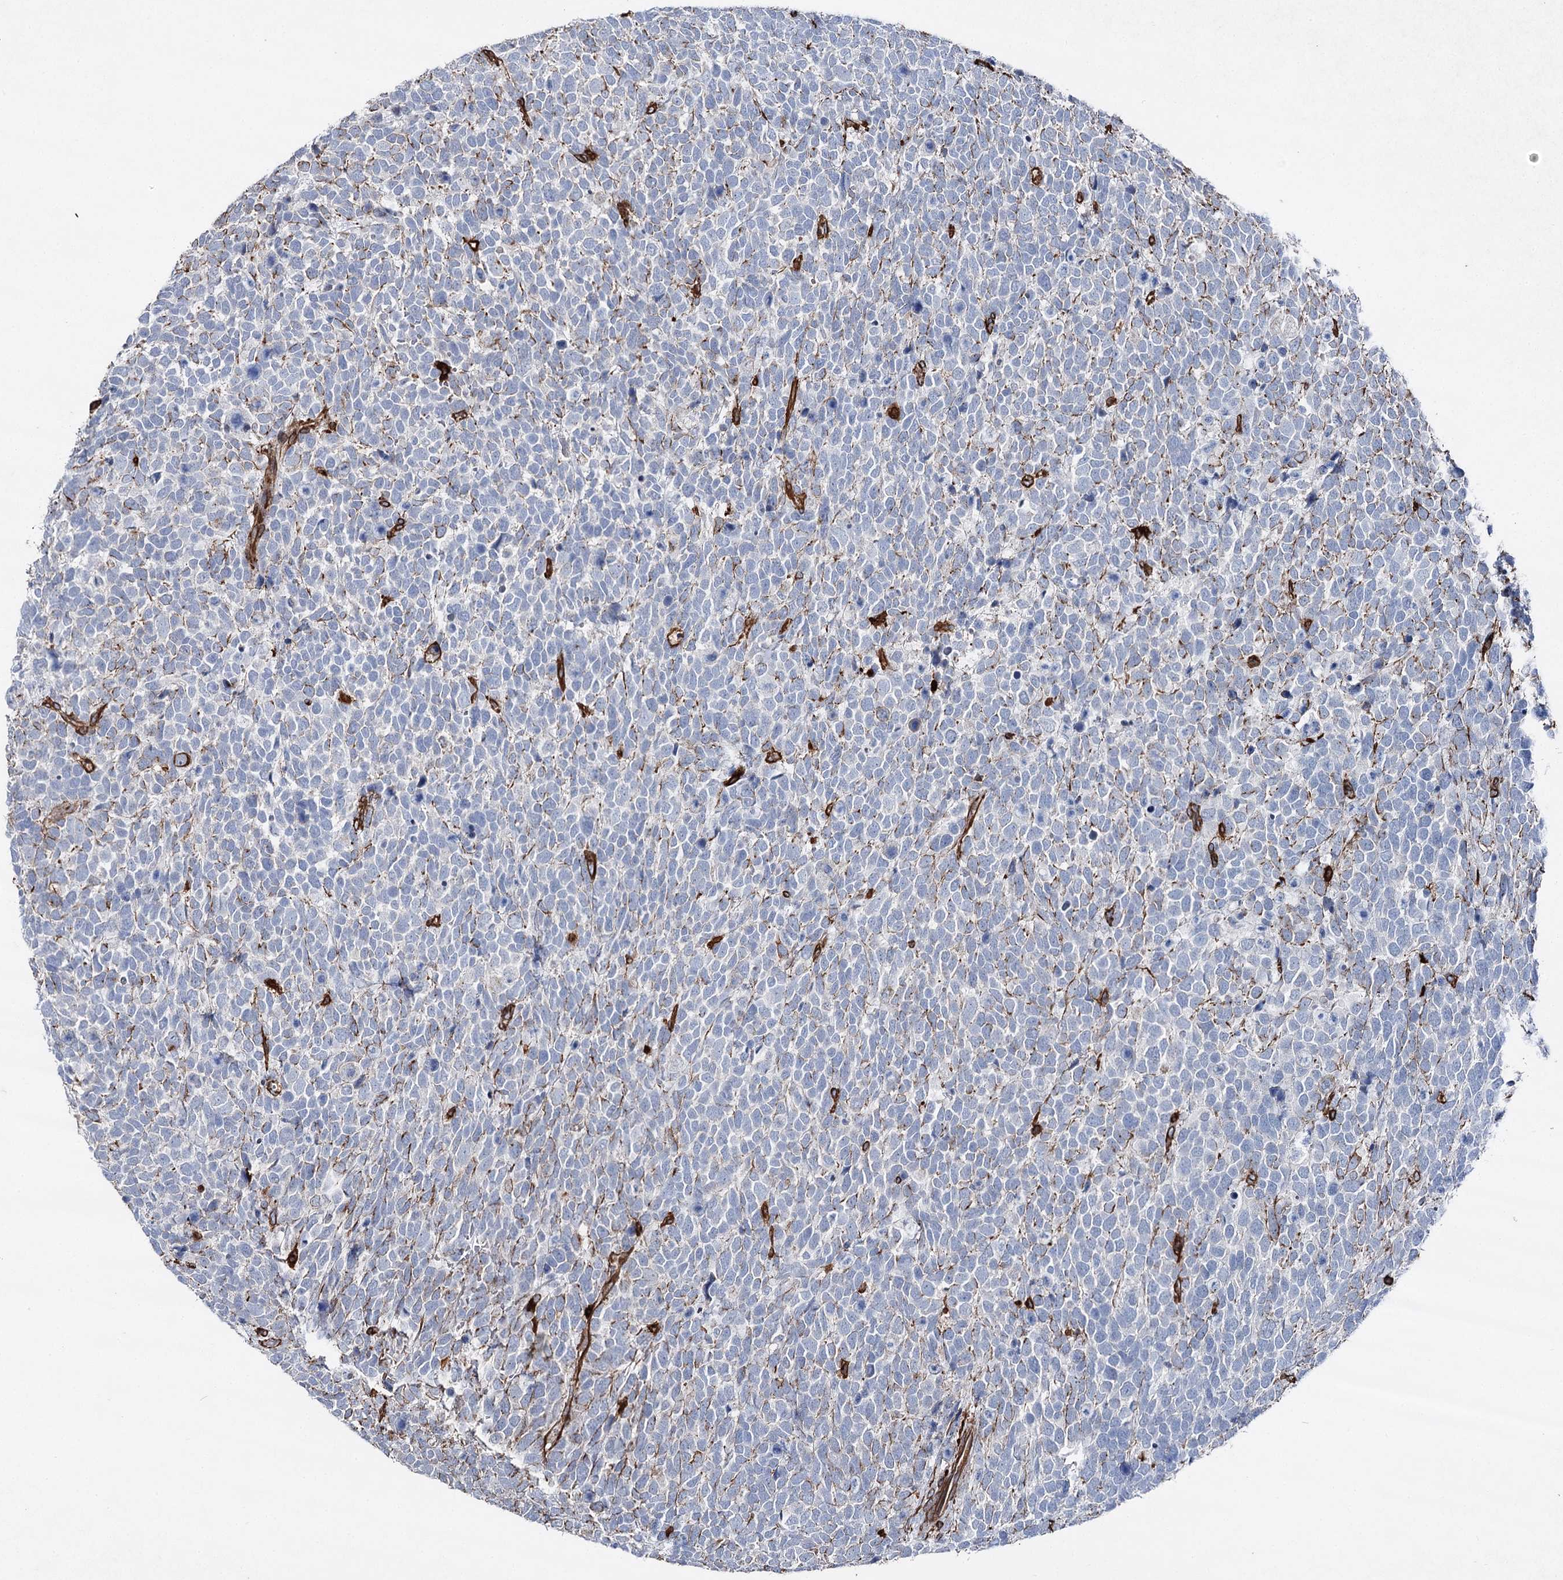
{"staining": {"intensity": "negative", "quantity": "none", "location": "none"}, "tissue": "urothelial cancer", "cell_type": "Tumor cells", "image_type": "cancer", "snomed": [{"axis": "morphology", "description": "Urothelial carcinoma, High grade"}, {"axis": "topography", "description": "Urinary bladder"}], "caption": "Immunohistochemistry histopathology image of urothelial carcinoma (high-grade) stained for a protein (brown), which demonstrates no positivity in tumor cells.", "gene": "CLEC4M", "patient": {"sex": "female", "age": 82}}